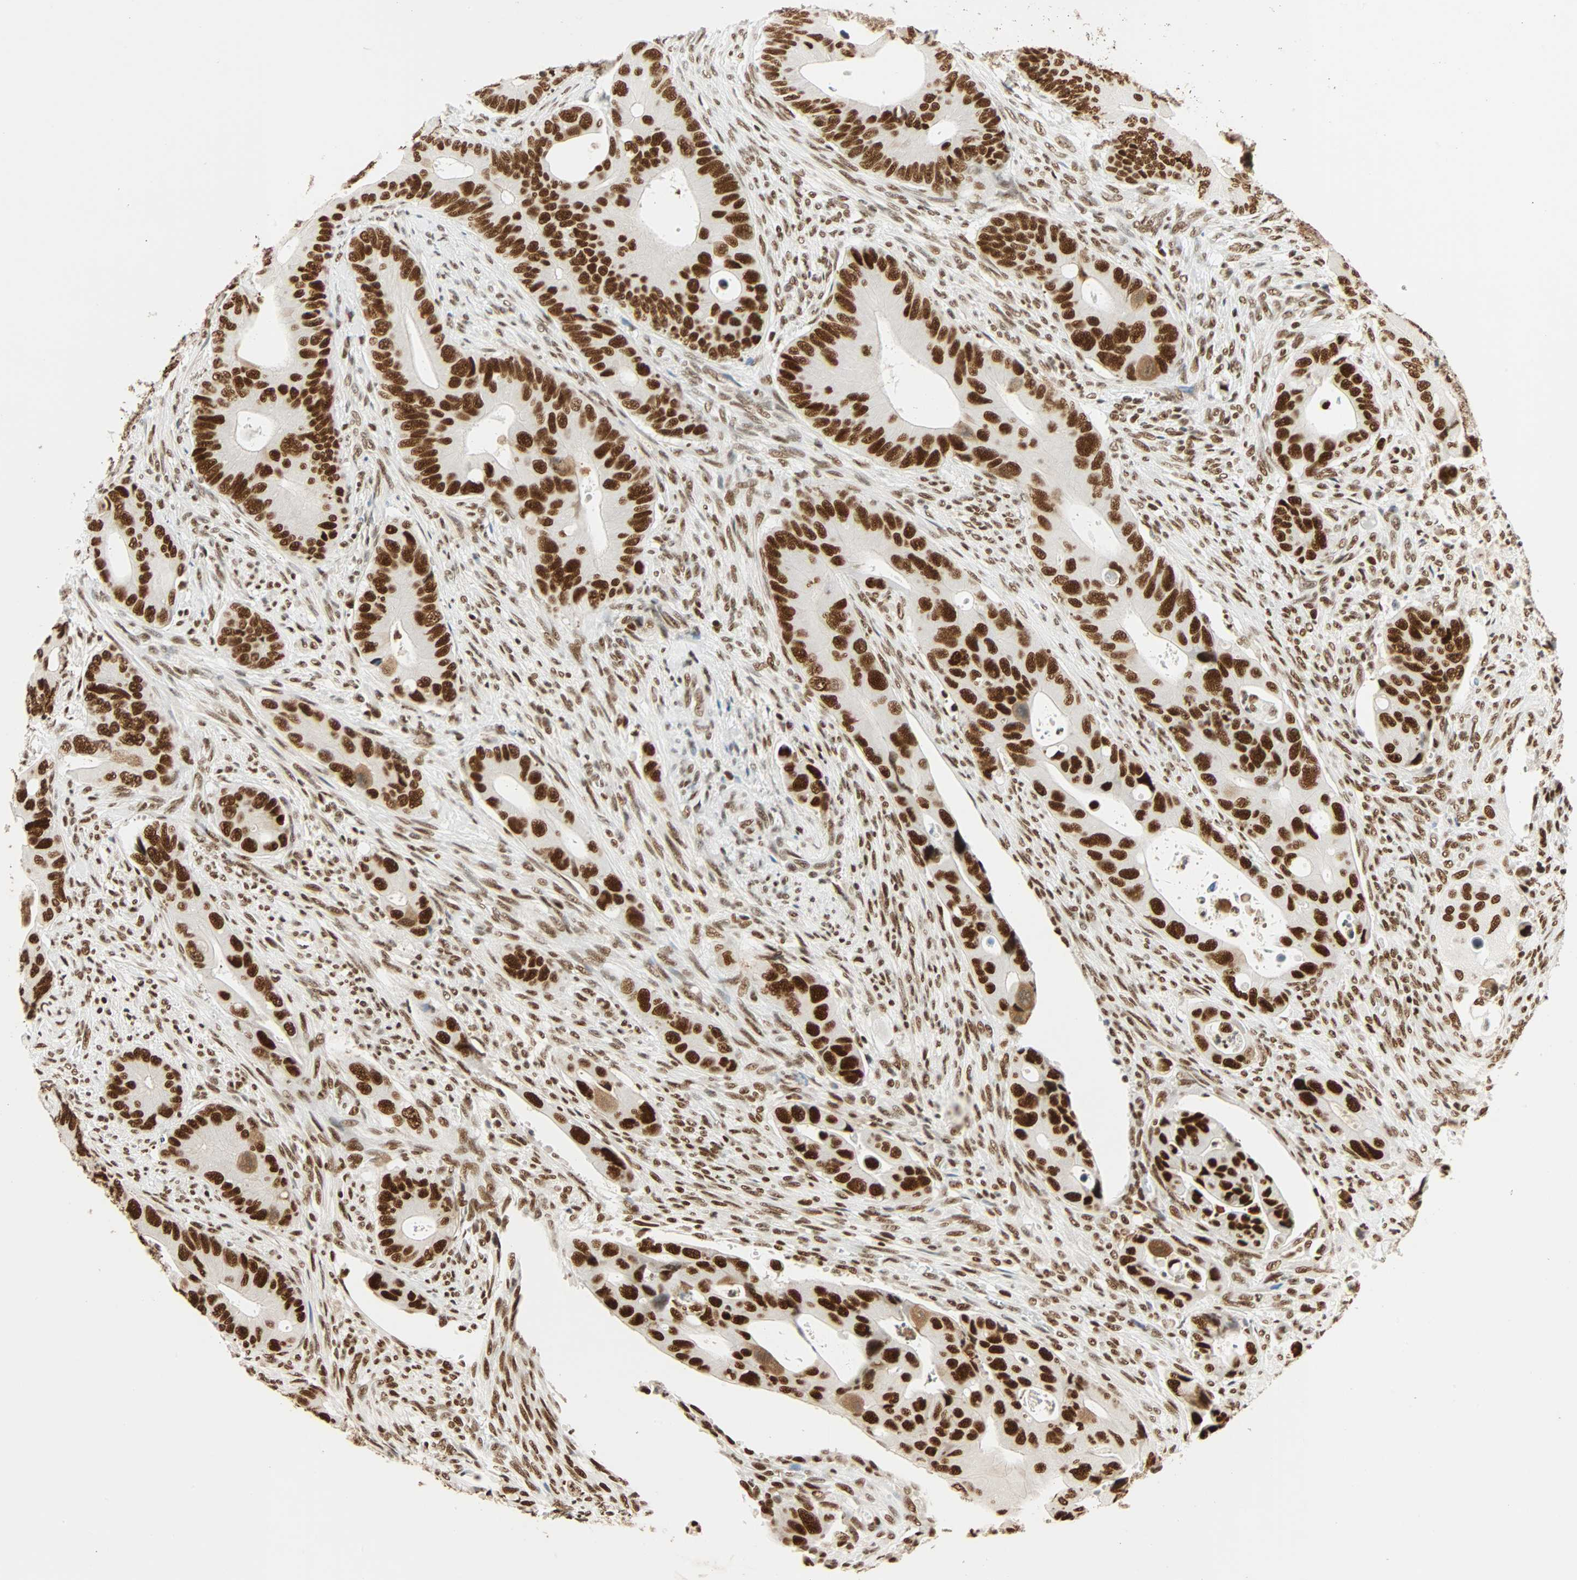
{"staining": {"intensity": "strong", "quantity": ">75%", "location": "nuclear"}, "tissue": "colorectal cancer", "cell_type": "Tumor cells", "image_type": "cancer", "snomed": [{"axis": "morphology", "description": "Adenocarcinoma, NOS"}, {"axis": "topography", "description": "Rectum"}], "caption": "The immunohistochemical stain shows strong nuclear expression in tumor cells of colorectal adenocarcinoma tissue.", "gene": "CDK12", "patient": {"sex": "female", "age": 57}}